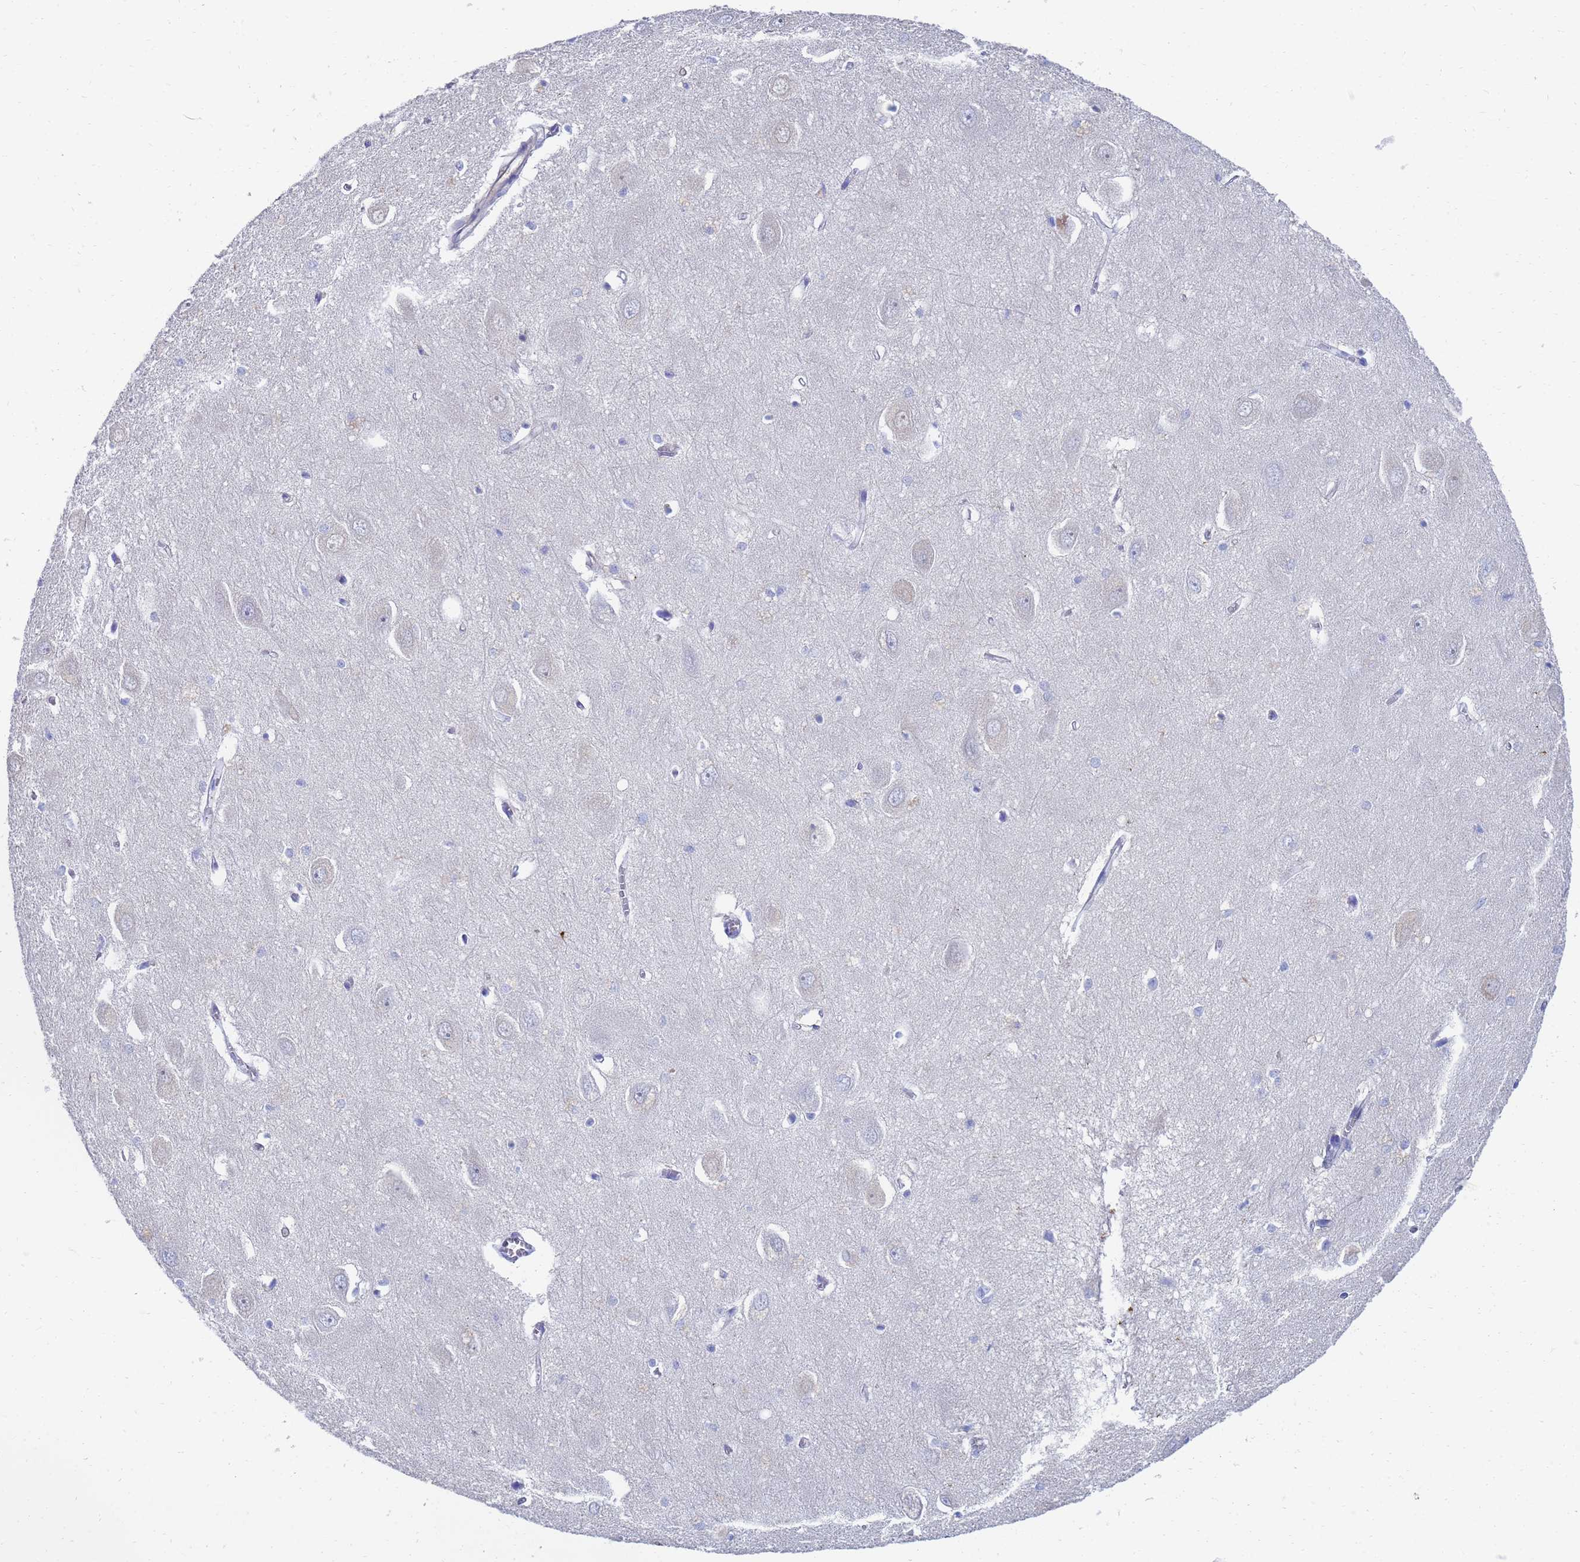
{"staining": {"intensity": "negative", "quantity": "none", "location": "none"}, "tissue": "hippocampus", "cell_type": "Glial cells", "image_type": "normal", "snomed": [{"axis": "morphology", "description": "Normal tissue, NOS"}, {"axis": "topography", "description": "Hippocampus"}], "caption": "Immunohistochemistry (IHC) micrograph of benign hippocampus: human hippocampus stained with DAB (3,3'-diaminobenzidine) demonstrates no significant protein positivity in glial cells.", "gene": "GCHFR", "patient": {"sex": "female", "age": 64}}